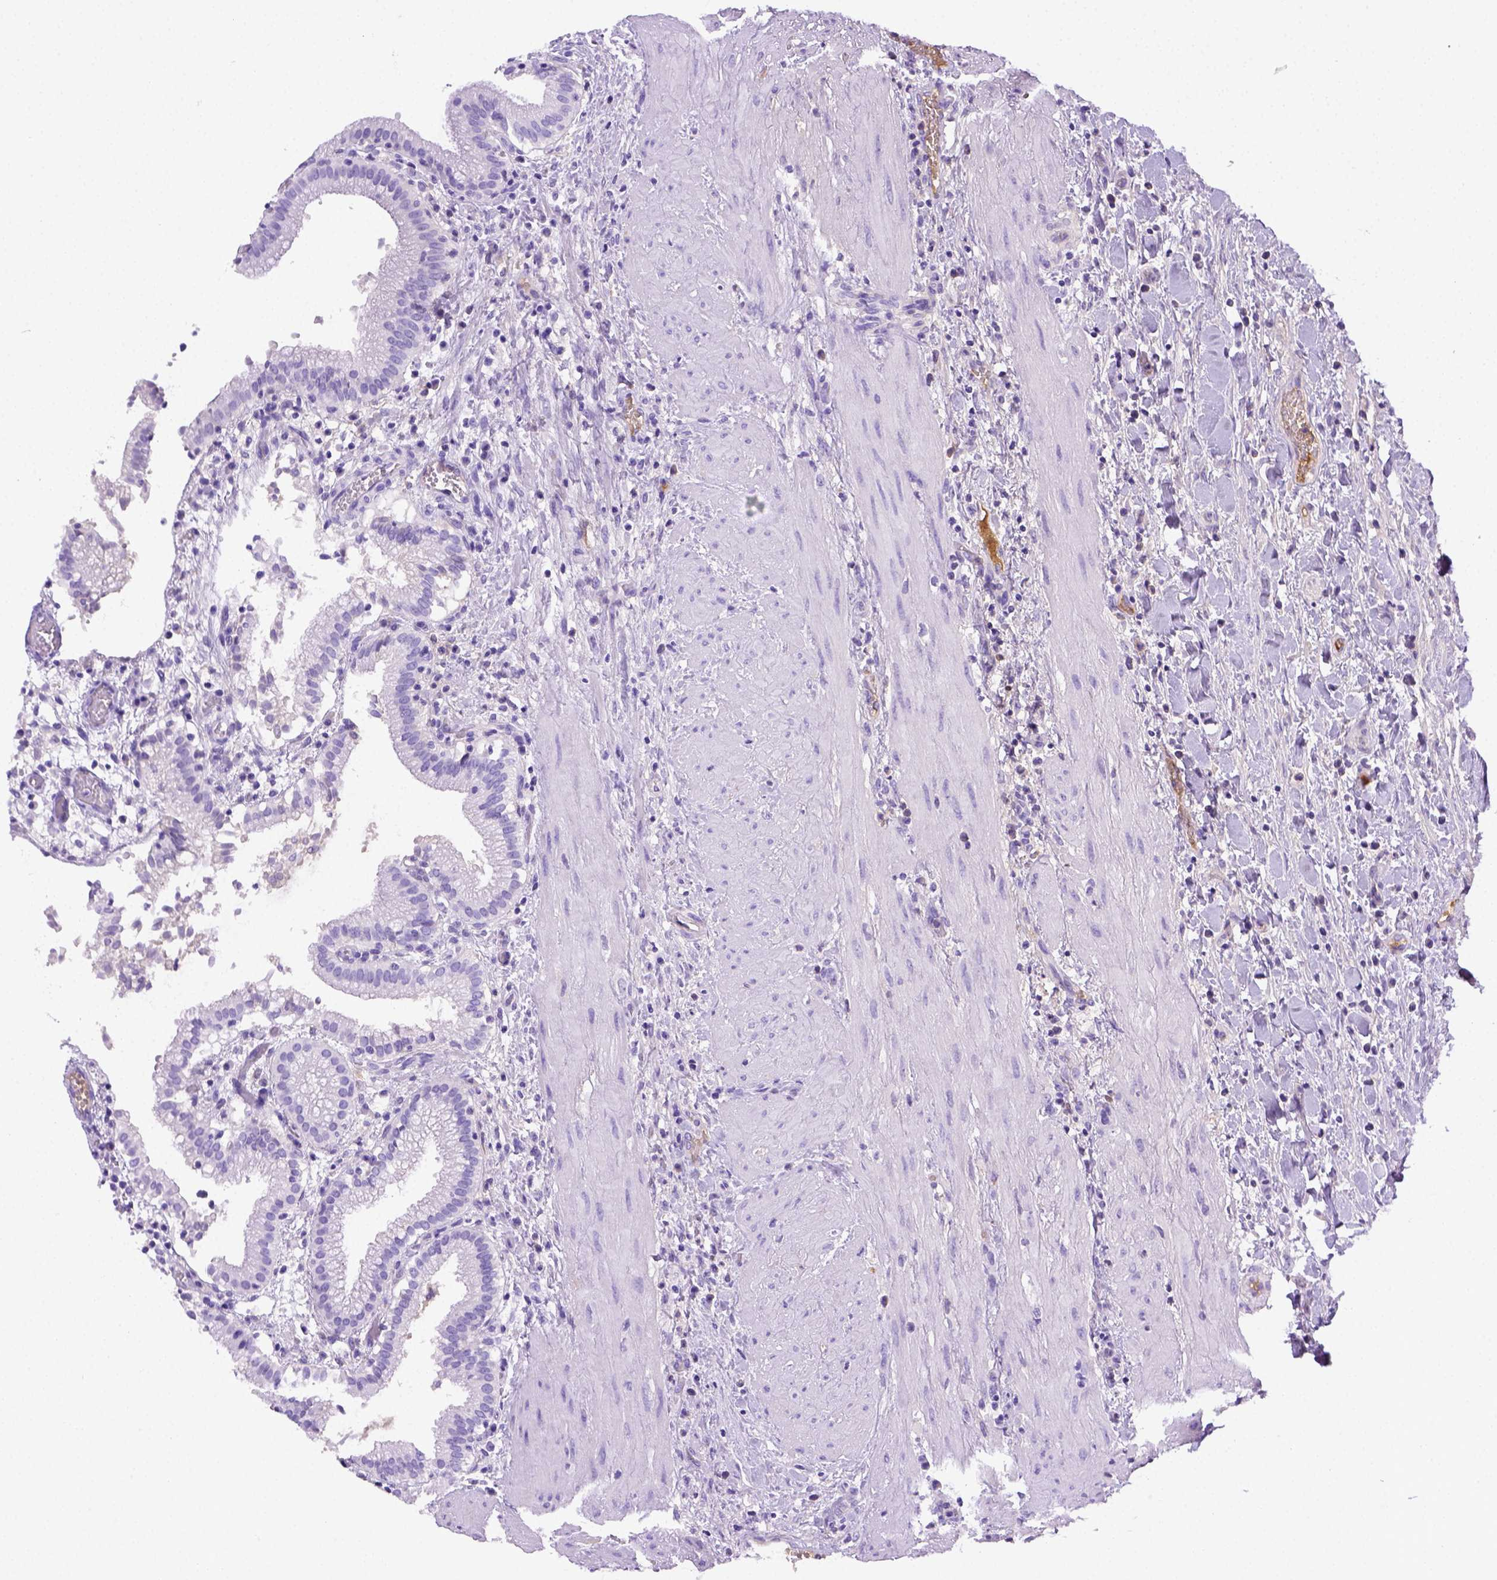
{"staining": {"intensity": "negative", "quantity": "none", "location": "none"}, "tissue": "gallbladder", "cell_type": "Glandular cells", "image_type": "normal", "snomed": [{"axis": "morphology", "description": "Normal tissue, NOS"}, {"axis": "topography", "description": "Gallbladder"}], "caption": "IHC photomicrograph of benign gallbladder: gallbladder stained with DAB (3,3'-diaminobenzidine) shows no significant protein staining in glandular cells. The staining was performed using DAB to visualize the protein expression in brown, while the nuclei were stained in blue with hematoxylin (Magnification: 20x).", "gene": "ITIH4", "patient": {"sex": "male", "age": 42}}